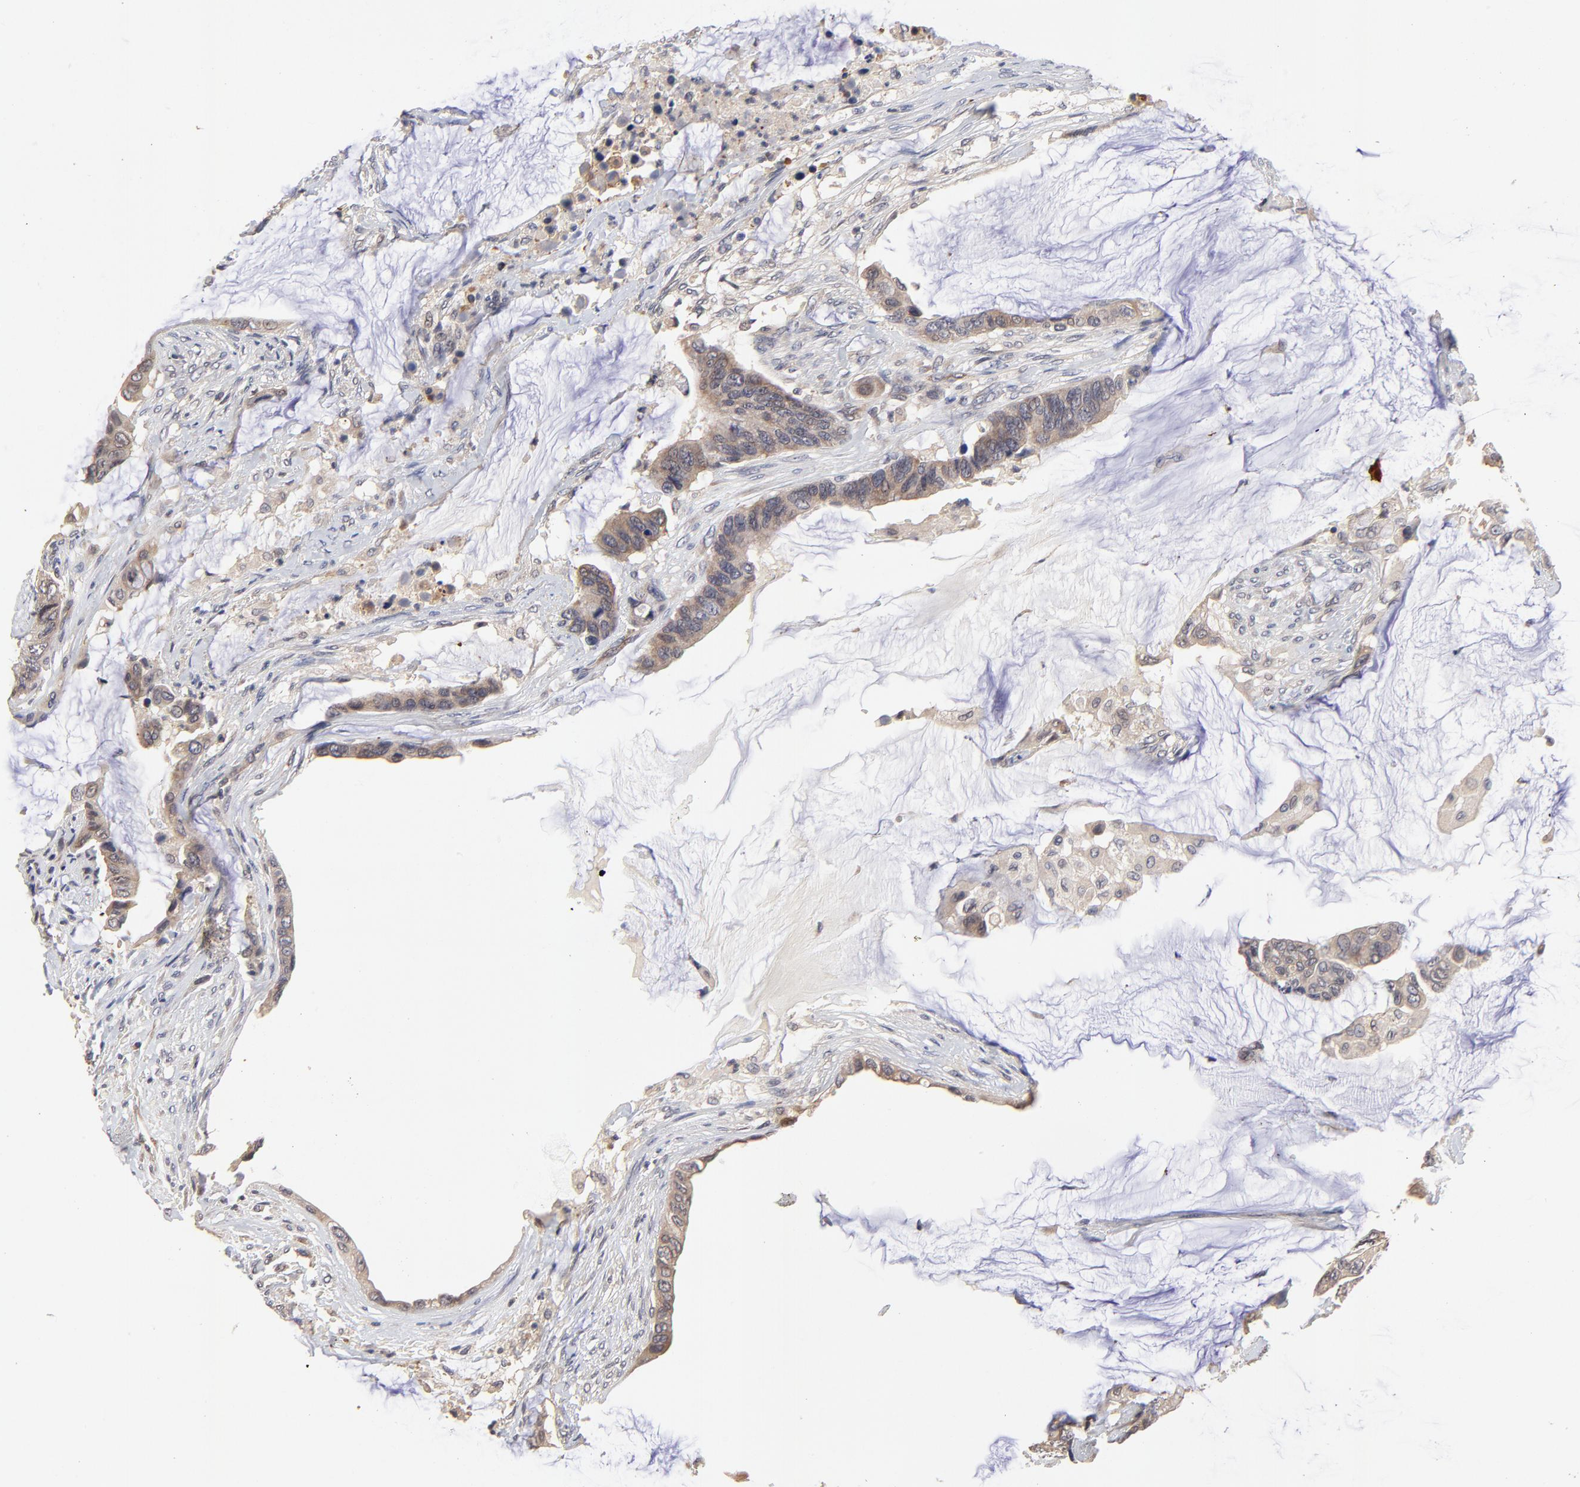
{"staining": {"intensity": "weak", "quantity": ">75%", "location": "cytoplasmic/membranous"}, "tissue": "colorectal cancer", "cell_type": "Tumor cells", "image_type": "cancer", "snomed": [{"axis": "morphology", "description": "Adenocarcinoma, NOS"}, {"axis": "topography", "description": "Rectum"}], "caption": "Colorectal adenocarcinoma tissue exhibits weak cytoplasmic/membranous positivity in about >75% of tumor cells, visualized by immunohistochemistry.", "gene": "ZNF157", "patient": {"sex": "female", "age": 59}}